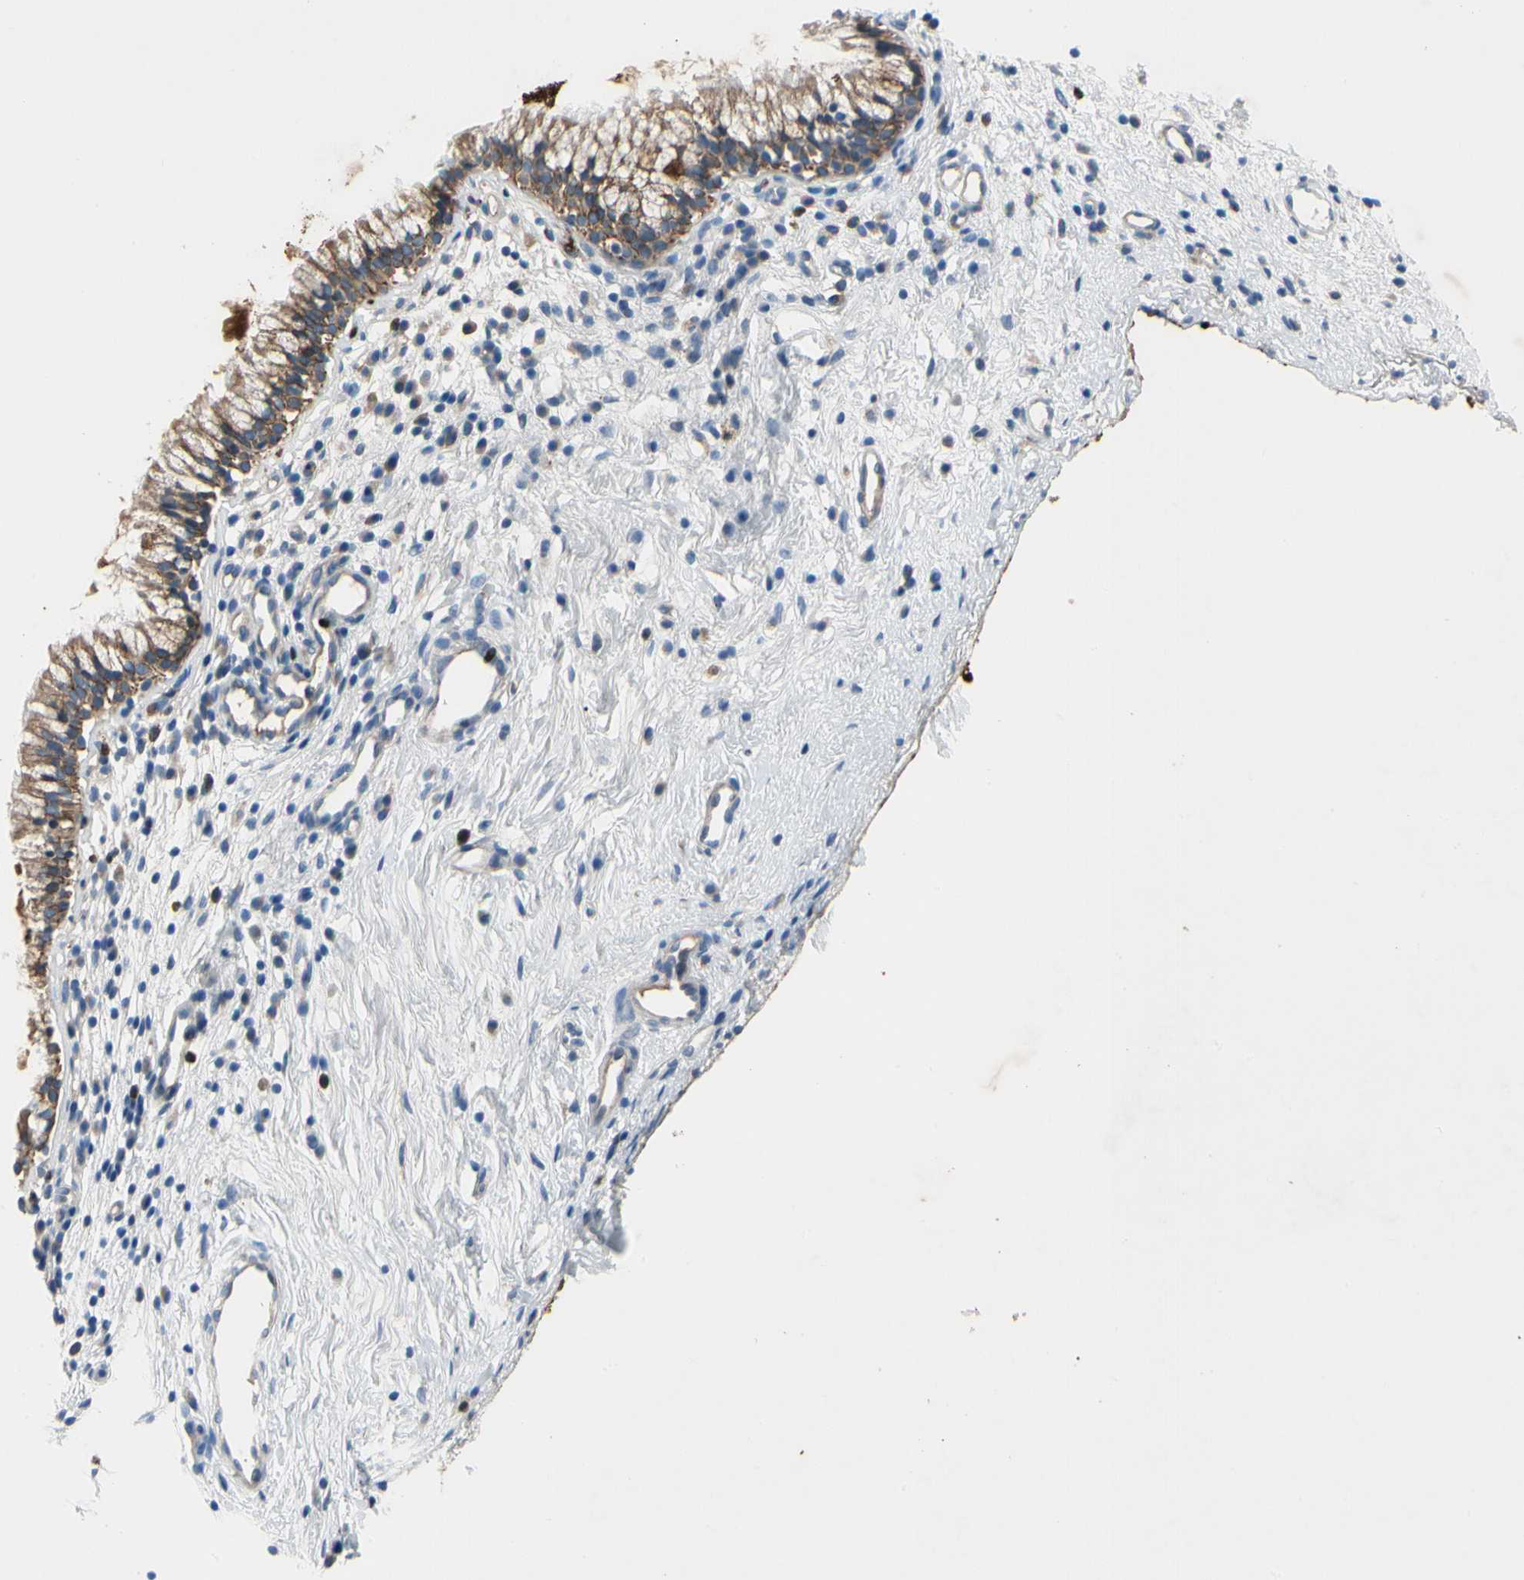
{"staining": {"intensity": "moderate", "quantity": ">75%", "location": "cytoplasmic/membranous"}, "tissue": "nasopharynx", "cell_type": "Respiratory epithelial cells", "image_type": "normal", "snomed": [{"axis": "morphology", "description": "Normal tissue, NOS"}, {"axis": "topography", "description": "Nasopharynx"}], "caption": "Unremarkable nasopharynx demonstrates moderate cytoplasmic/membranous staining in approximately >75% of respiratory epithelial cells, visualized by immunohistochemistry.", "gene": "HJURP", "patient": {"sex": "male", "age": 21}}